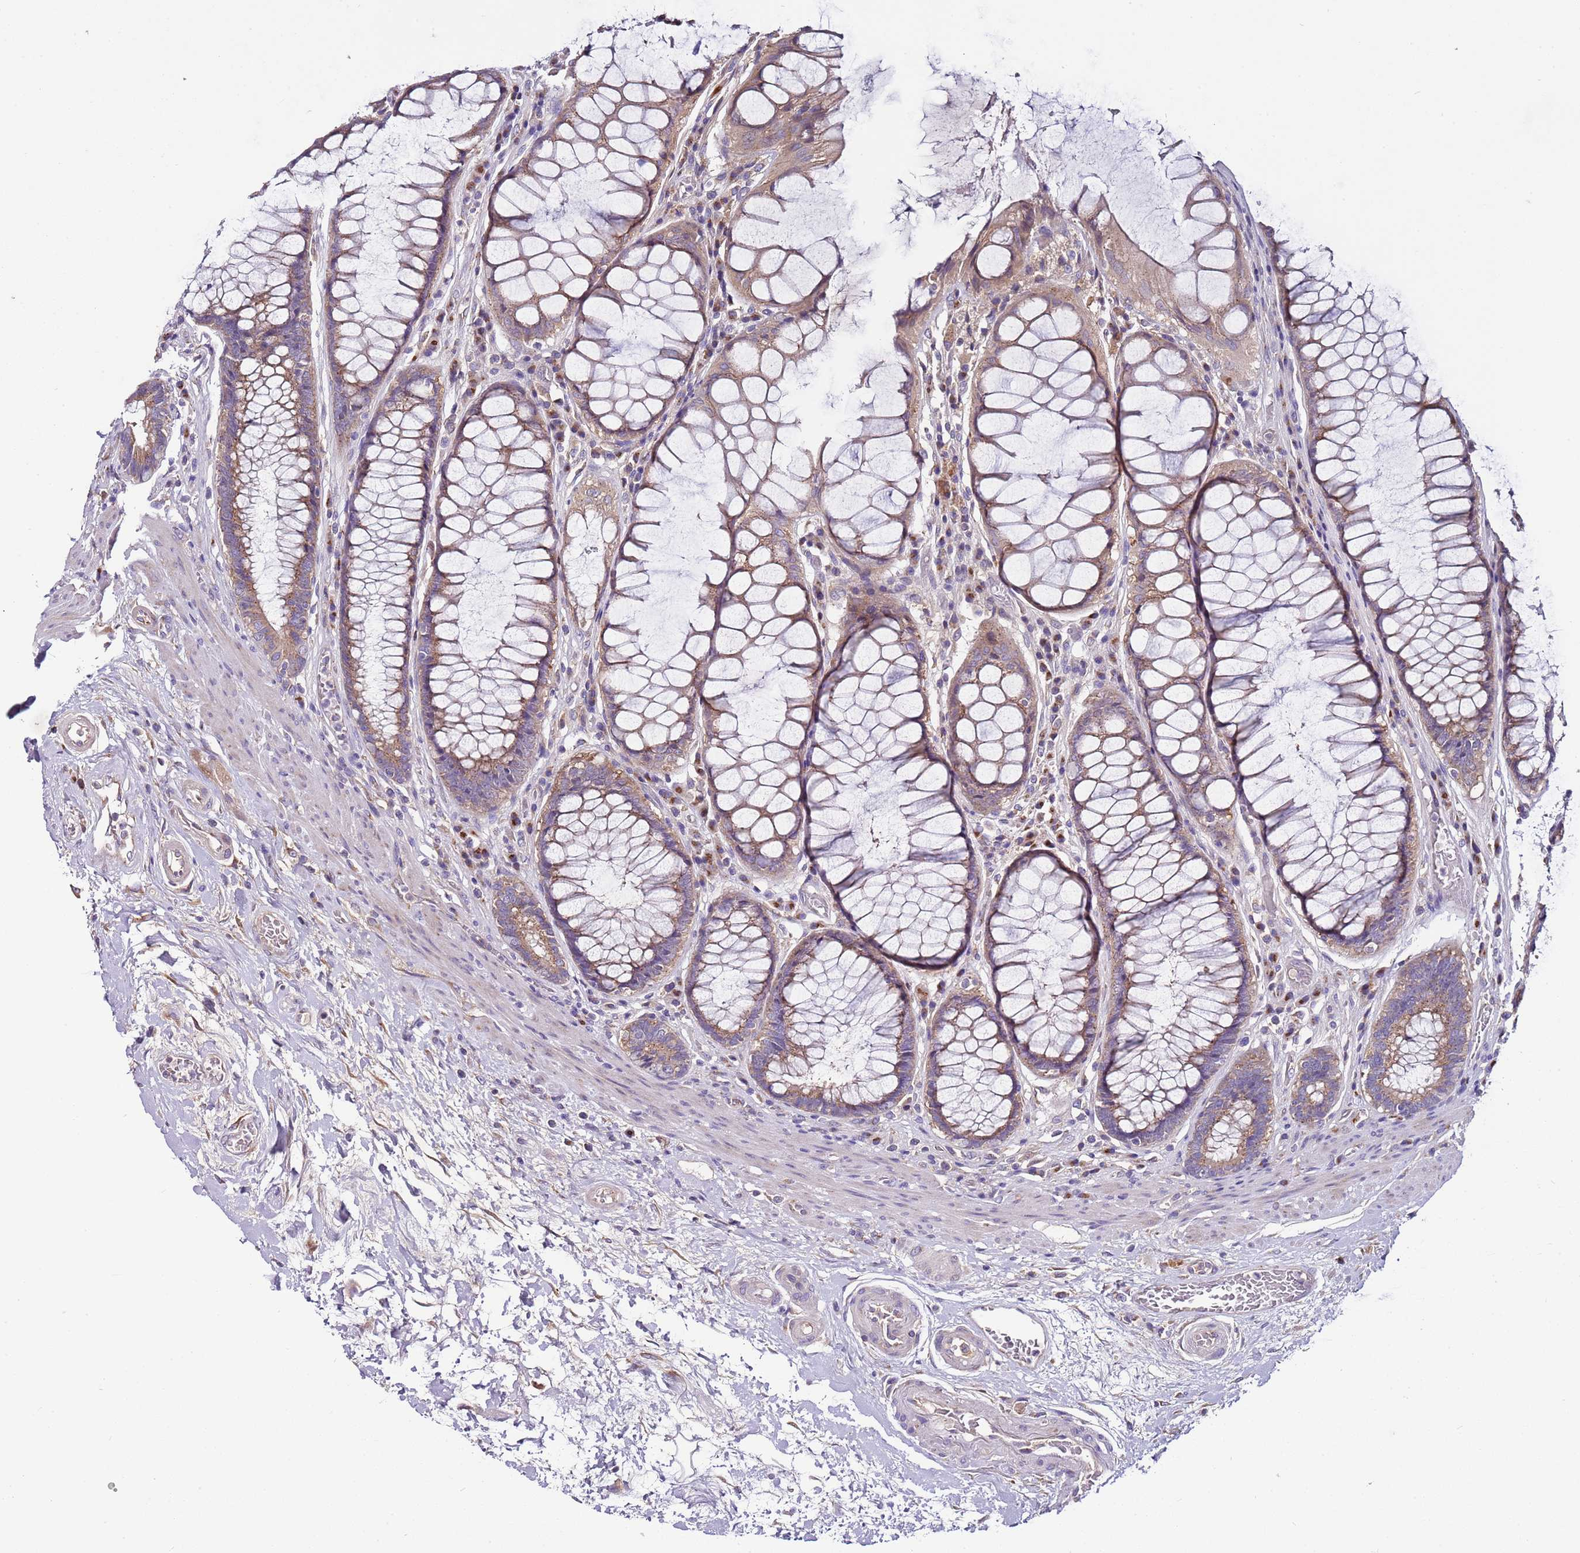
{"staining": {"intensity": "weak", "quantity": ">75%", "location": "cytoplasmic/membranous"}, "tissue": "rectum", "cell_type": "Glandular cells", "image_type": "normal", "snomed": [{"axis": "morphology", "description": "Normal tissue, NOS"}, {"axis": "topography", "description": "Rectum"}], "caption": "Glandular cells reveal weak cytoplasmic/membranous positivity in about >75% of cells in benign rectum.", "gene": "FAM20A", "patient": {"sex": "male", "age": 64}}